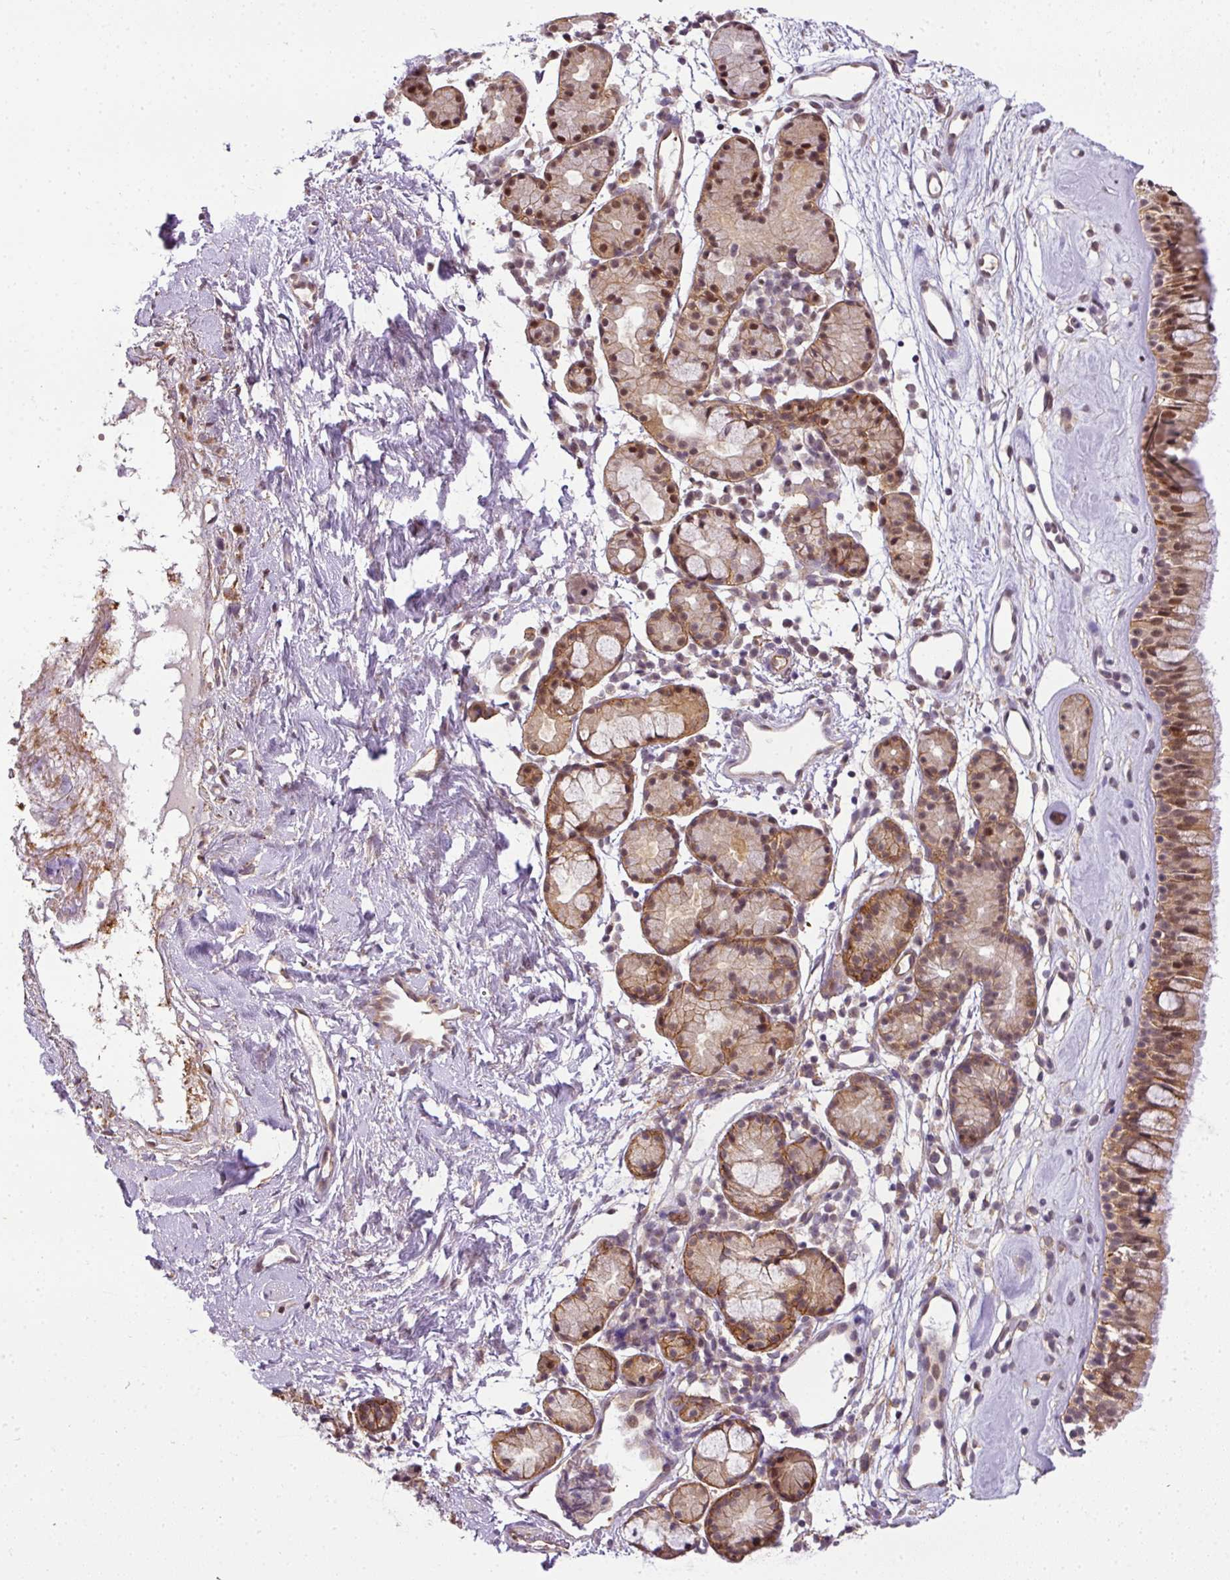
{"staining": {"intensity": "moderate", "quantity": ">75%", "location": "cytoplasmic/membranous,nuclear"}, "tissue": "nasopharynx", "cell_type": "Respiratory epithelial cells", "image_type": "normal", "snomed": [{"axis": "morphology", "description": "Normal tissue, NOS"}, {"axis": "topography", "description": "Nasopharynx"}], "caption": "Moderate cytoplasmic/membranous,nuclear expression for a protein is present in about >75% of respiratory epithelial cells of unremarkable nasopharynx using IHC.", "gene": "C1orf226", "patient": {"sex": "male", "age": 82}}